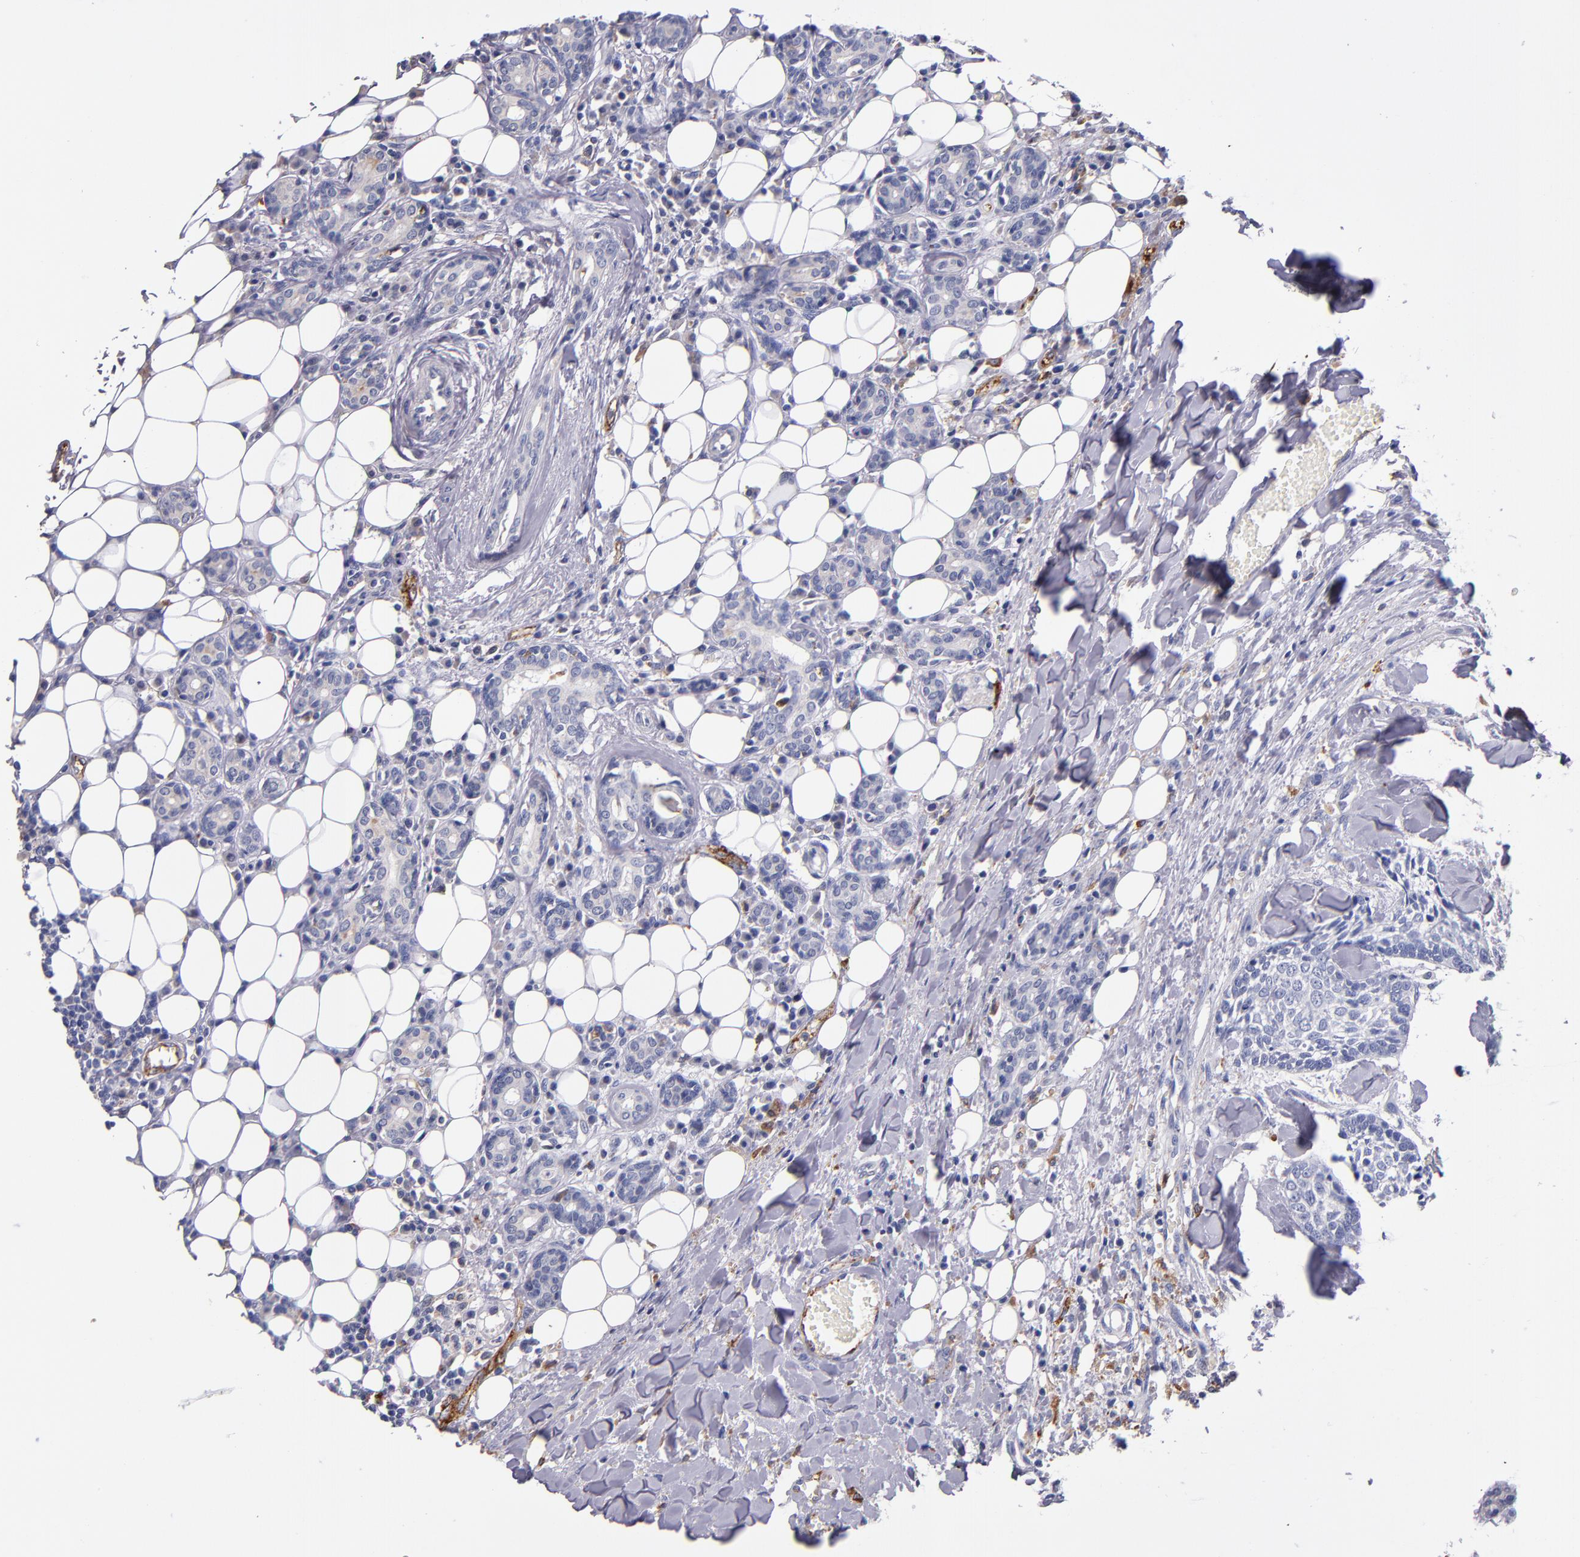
{"staining": {"intensity": "negative", "quantity": "none", "location": "none"}, "tissue": "head and neck cancer", "cell_type": "Tumor cells", "image_type": "cancer", "snomed": [{"axis": "morphology", "description": "Squamous cell carcinoma, NOS"}, {"axis": "topography", "description": "Salivary gland"}, {"axis": "topography", "description": "Head-Neck"}], "caption": "A high-resolution image shows IHC staining of head and neck cancer, which exhibits no significant expression in tumor cells.", "gene": "SELP", "patient": {"sex": "male", "age": 70}}